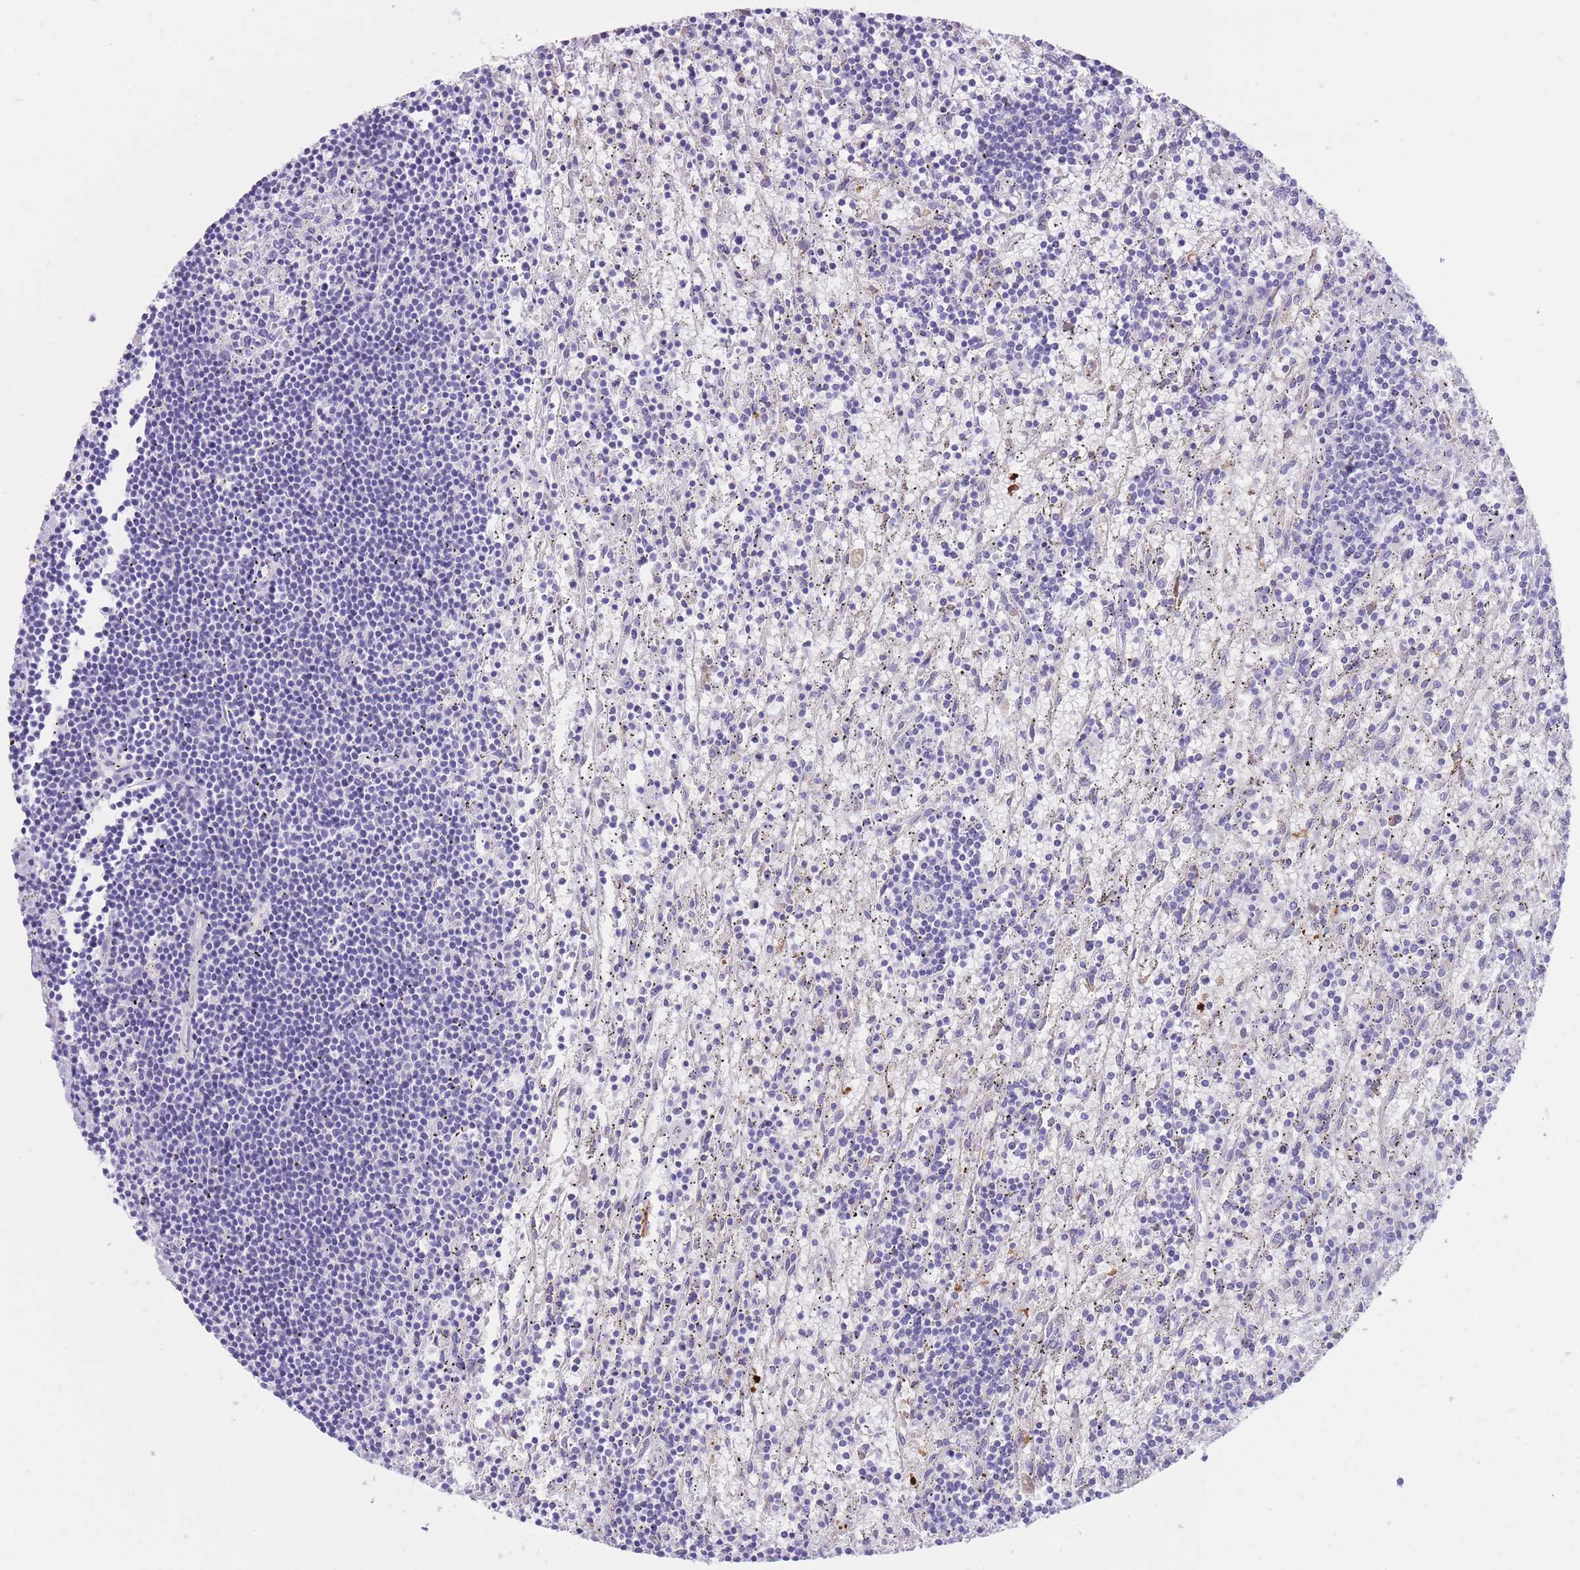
{"staining": {"intensity": "negative", "quantity": "none", "location": "none"}, "tissue": "lymphoma", "cell_type": "Tumor cells", "image_type": "cancer", "snomed": [{"axis": "morphology", "description": "Malignant lymphoma, non-Hodgkin's type, Low grade"}, {"axis": "topography", "description": "Spleen"}], "caption": "Immunohistochemistry micrograph of neoplastic tissue: human lymphoma stained with DAB (3,3'-diaminobenzidine) demonstrates no significant protein positivity in tumor cells.", "gene": "QTRT1", "patient": {"sex": "male", "age": 76}}